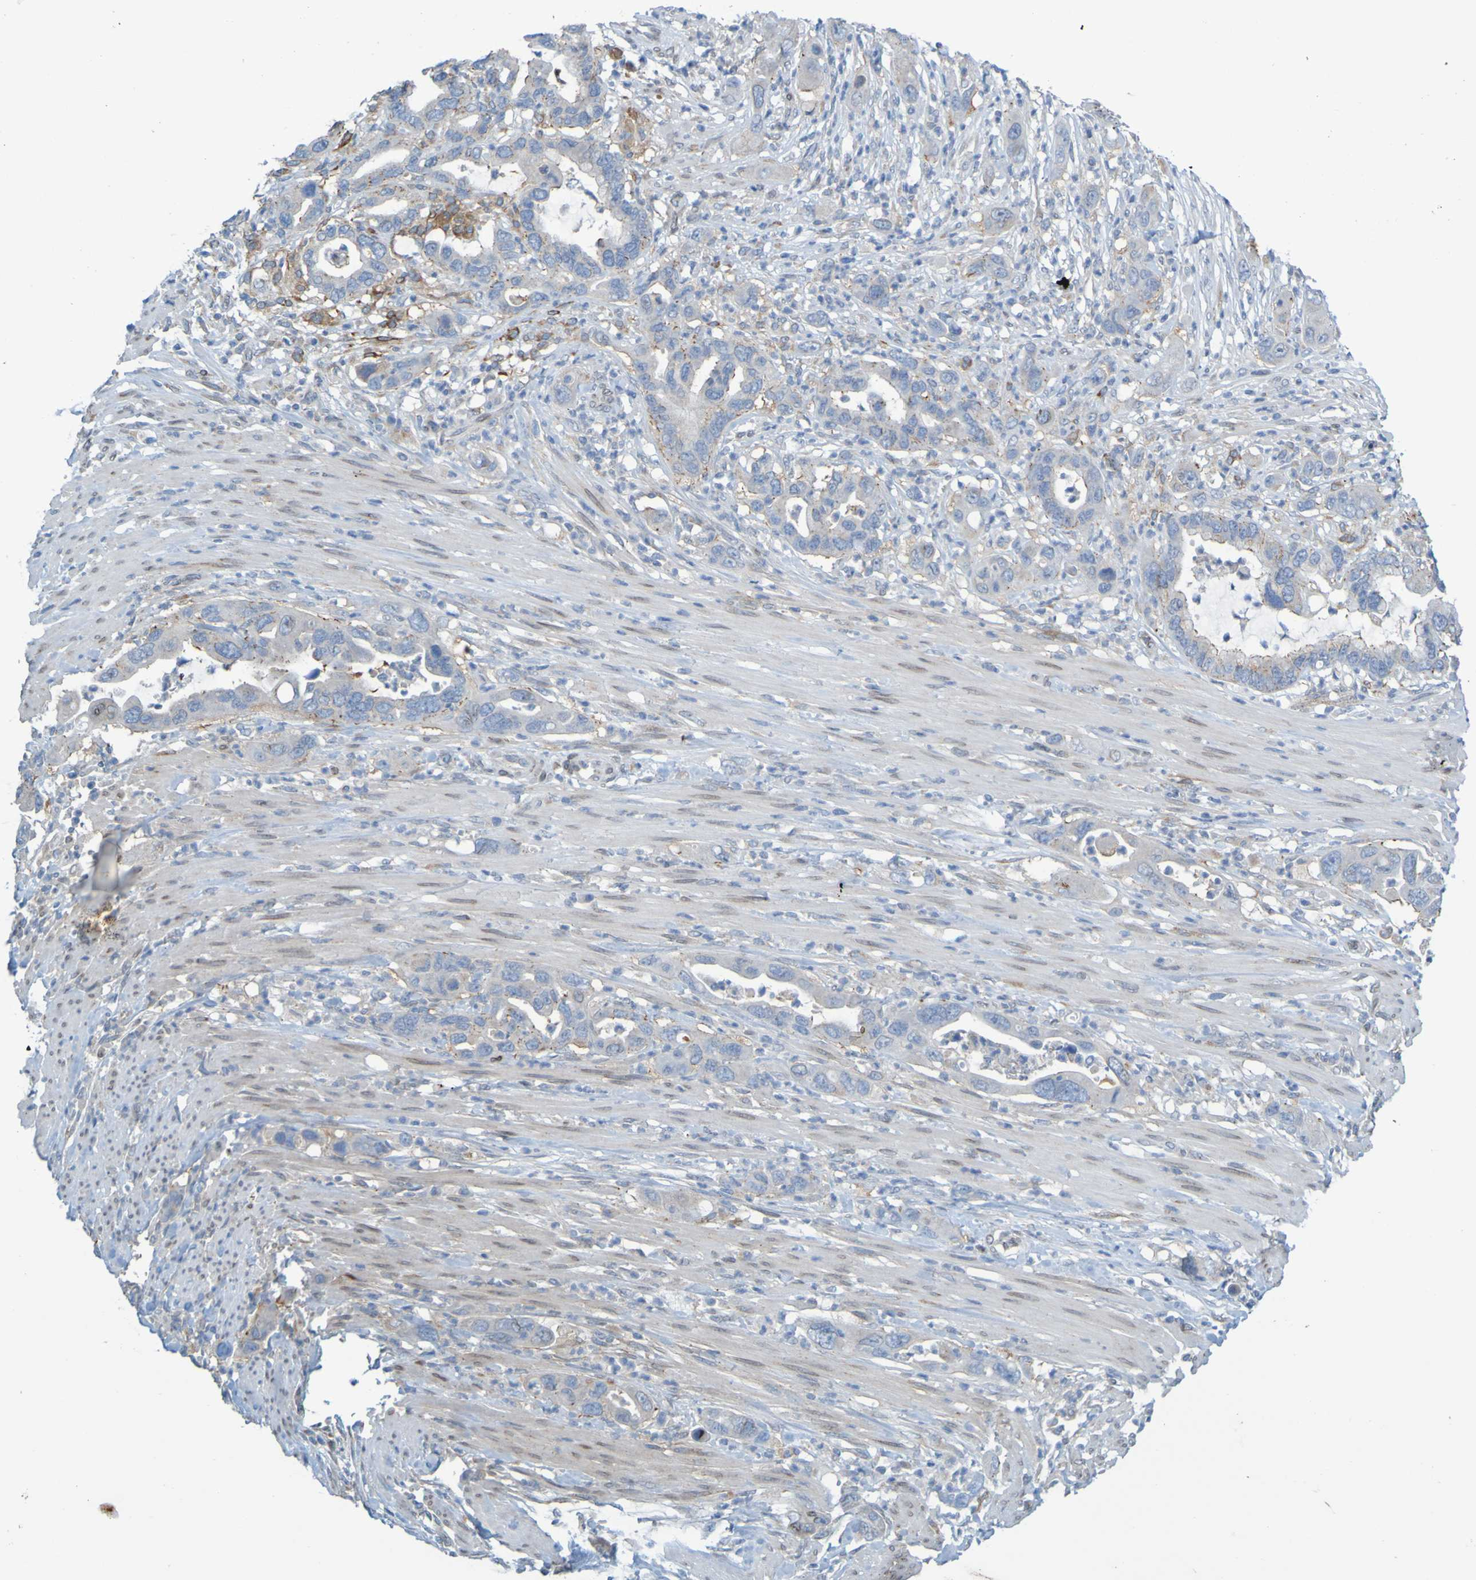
{"staining": {"intensity": "weak", "quantity": ">75%", "location": "cytoplasmic/membranous"}, "tissue": "pancreatic cancer", "cell_type": "Tumor cells", "image_type": "cancer", "snomed": [{"axis": "morphology", "description": "Adenocarcinoma, NOS"}, {"axis": "topography", "description": "Pancreas"}], "caption": "Tumor cells show low levels of weak cytoplasmic/membranous expression in approximately >75% of cells in human adenocarcinoma (pancreatic). The staining was performed using DAB (3,3'-diaminobenzidine) to visualize the protein expression in brown, while the nuclei were stained in blue with hematoxylin (Magnification: 20x).", "gene": "MAG", "patient": {"sex": "female", "age": 71}}